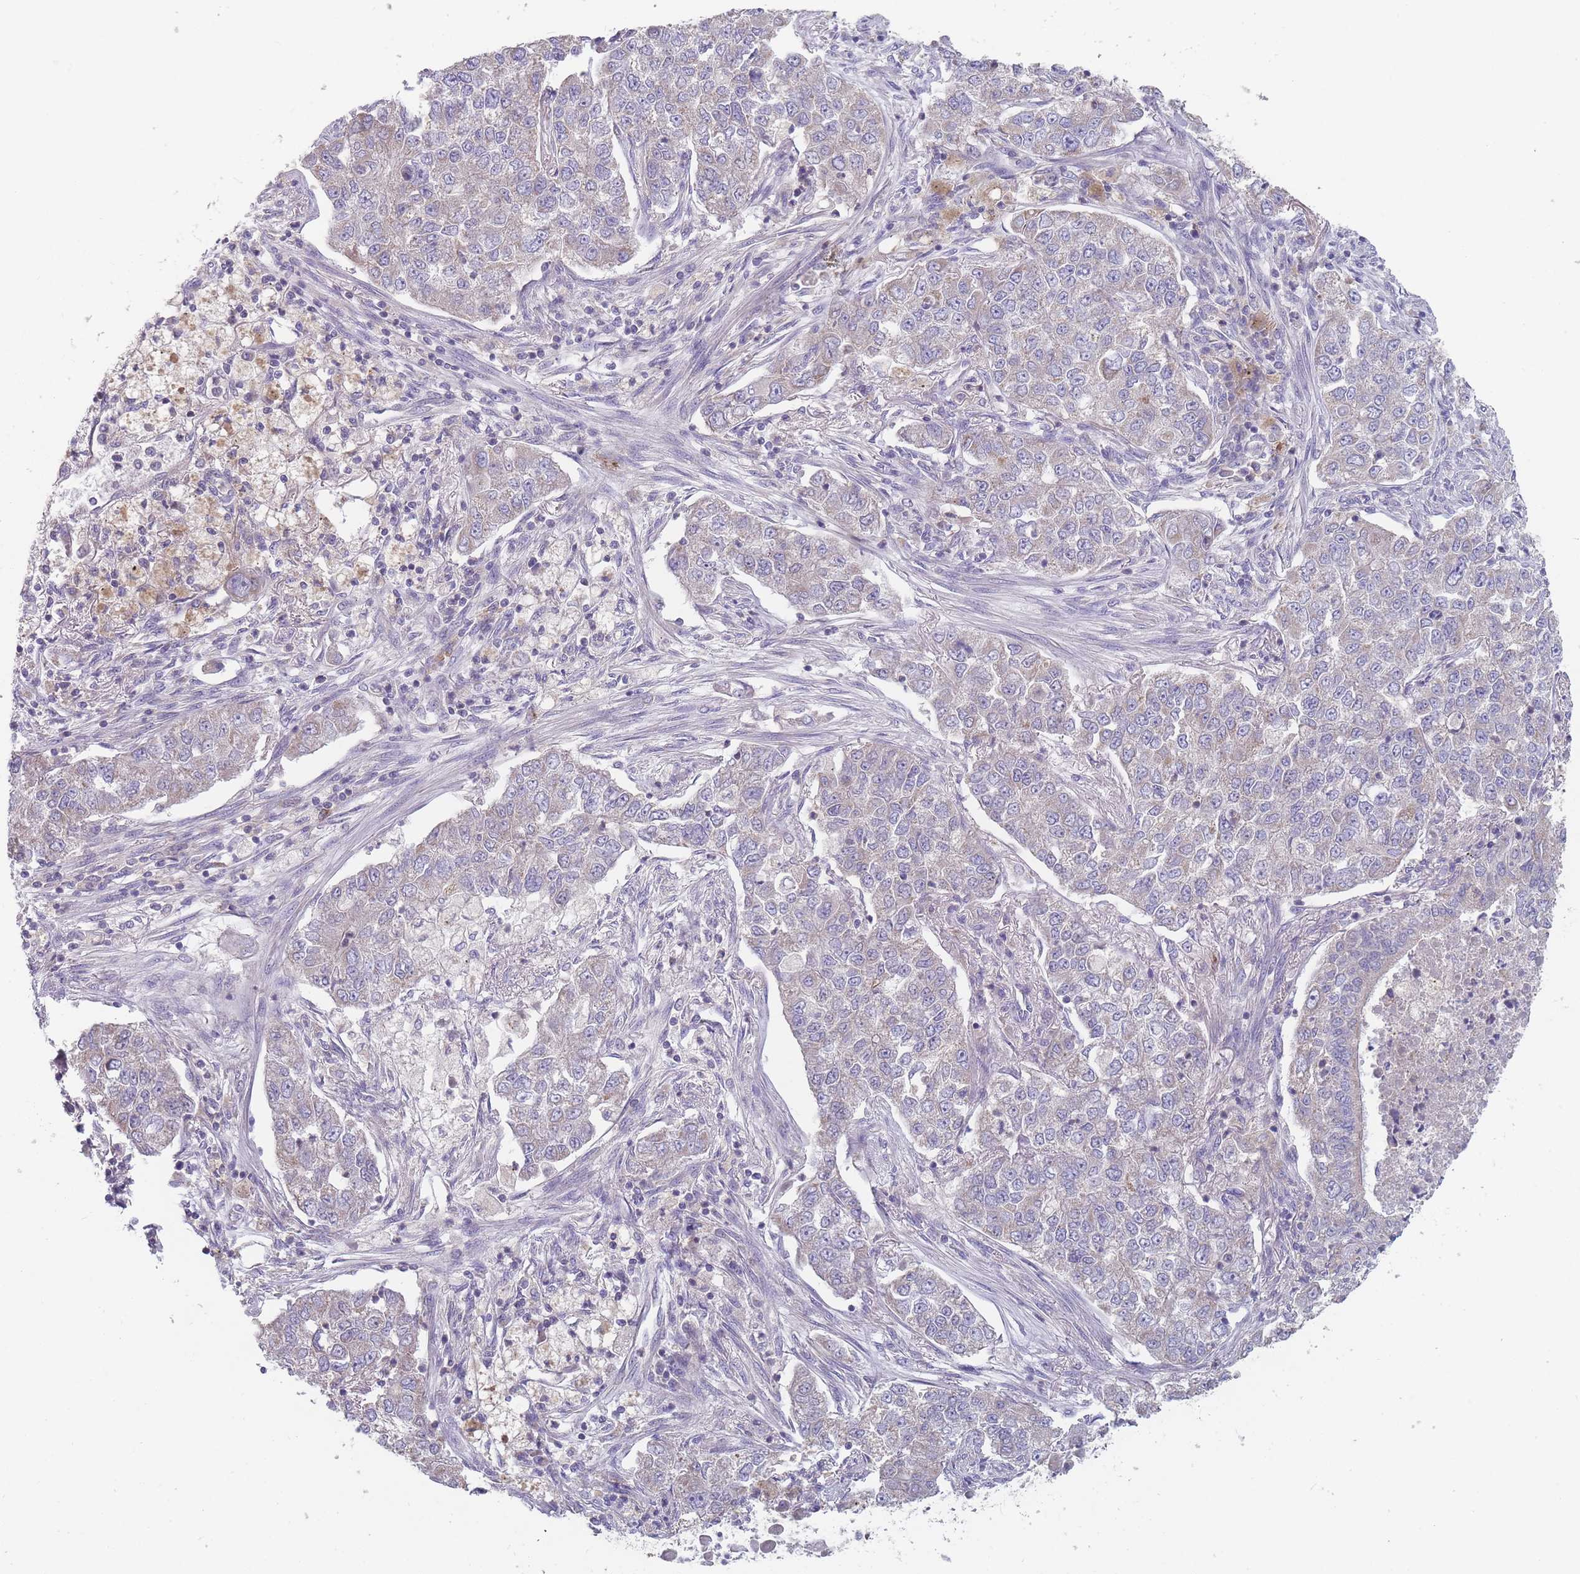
{"staining": {"intensity": "moderate", "quantity": "25%-75%", "location": "cytoplasmic/membranous"}, "tissue": "lung cancer", "cell_type": "Tumor cells", "image_type": "cancer", "snomed": [{"axis": "morphology", "description": "Squamous cell carcinoma, NOS"}, {"axis": "topography", "description": "Lung"}], "caption": "A brown stain shows moderate cytoplasmic/membranous positivity of a protein in lung cancer tumor cells.", "gene": "PEX7", "patient": {"sex": "male", "age": 74}}